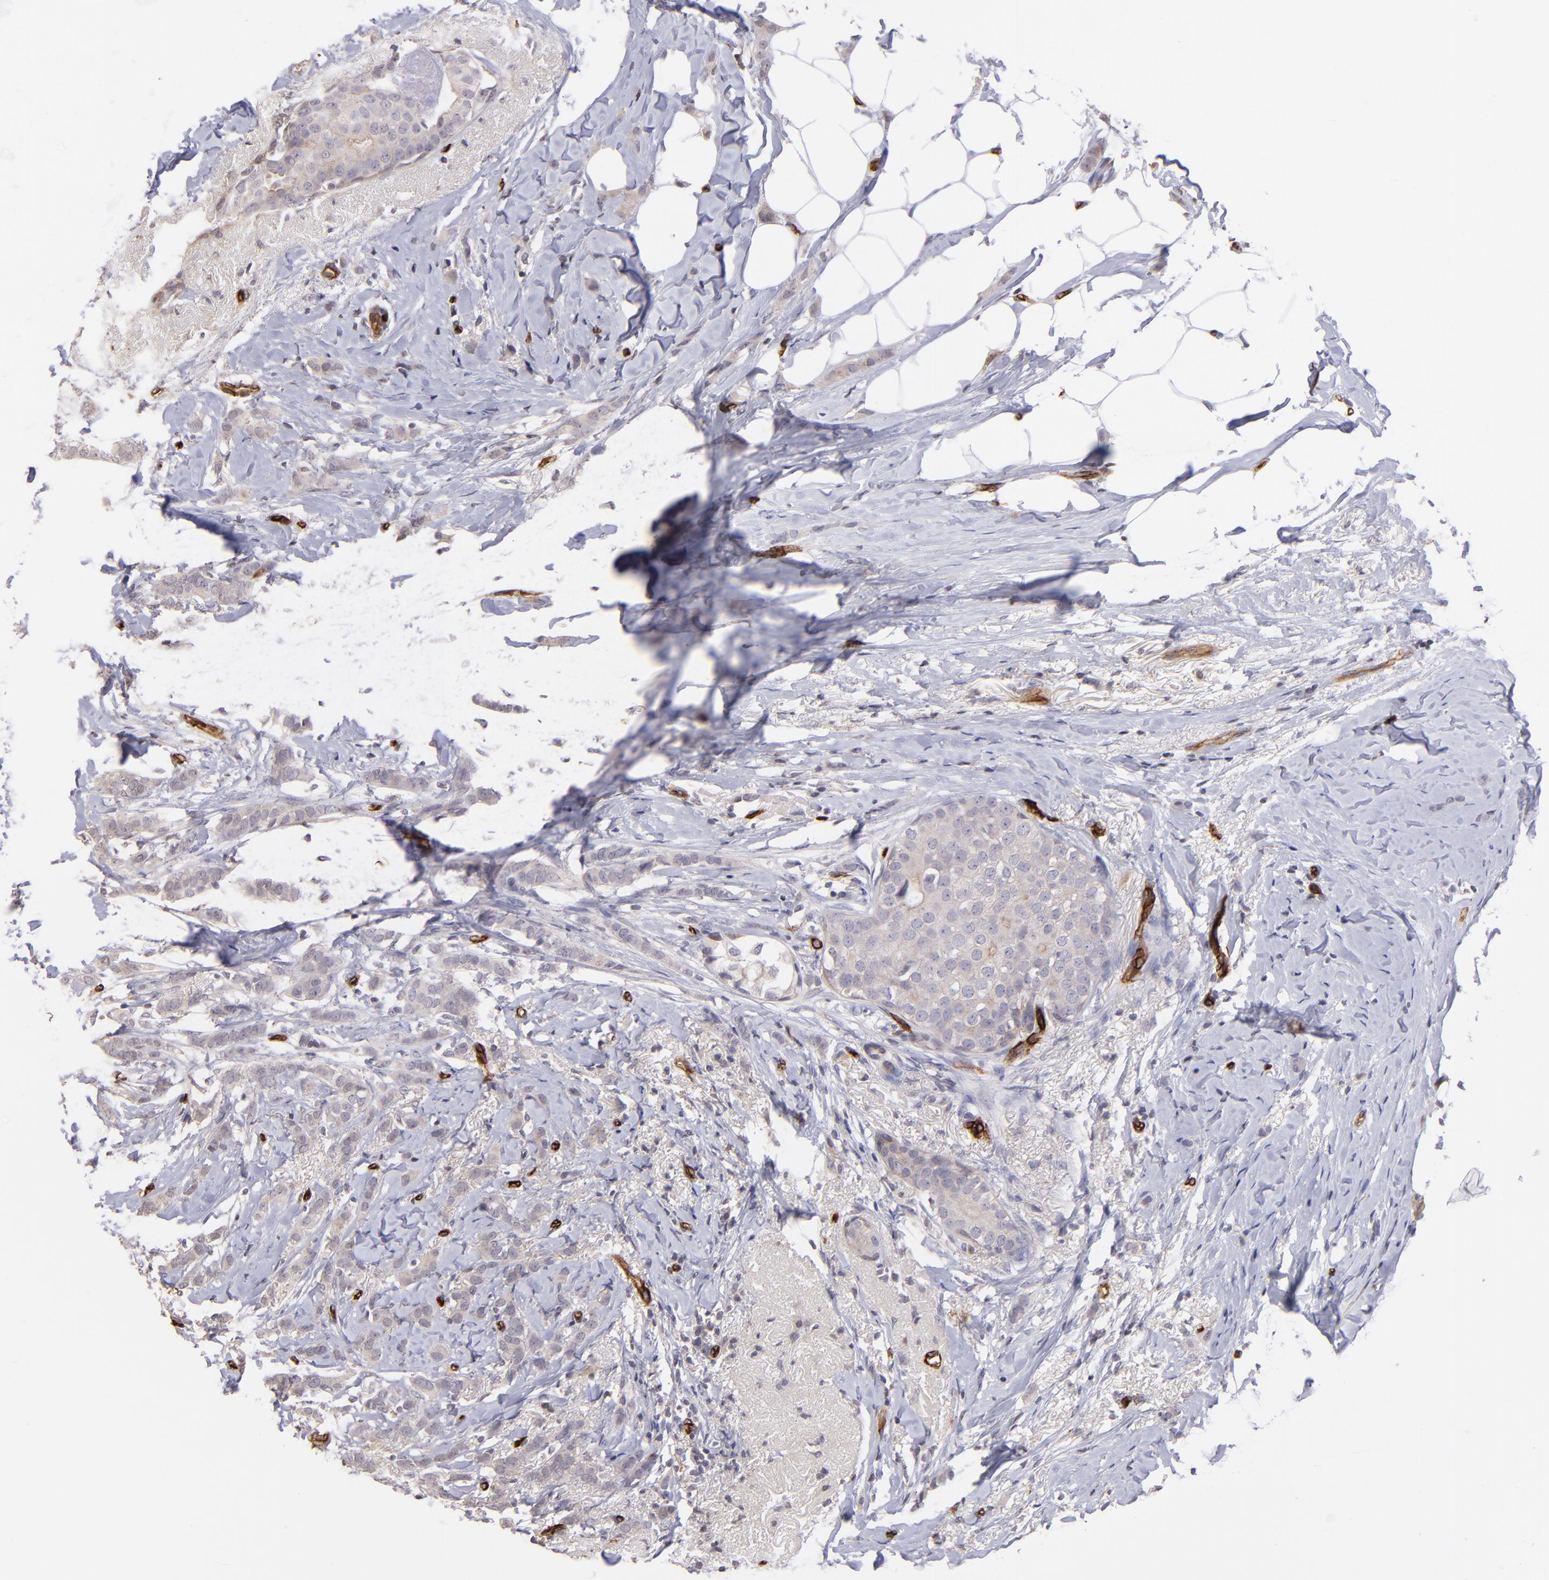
{"staining": {"intensity": "negative", "quantity": "none", "location": "none"}, "tissue": "breast cancer", "cell_type": "Tumor cells", "image_type": "cancer", "snomed": [{"axis": "morphology", "description": "Lobular carcinoma"}, {"axis": "topography", "description": "Breast"}], "caption": "Protein analysis of breast lobular carcinoma demonstrates no significant expression in tumor cells. Nuclei are stained in blue.", "gene": "DYSF", "patient": {"sex": "female", "age": 55}}